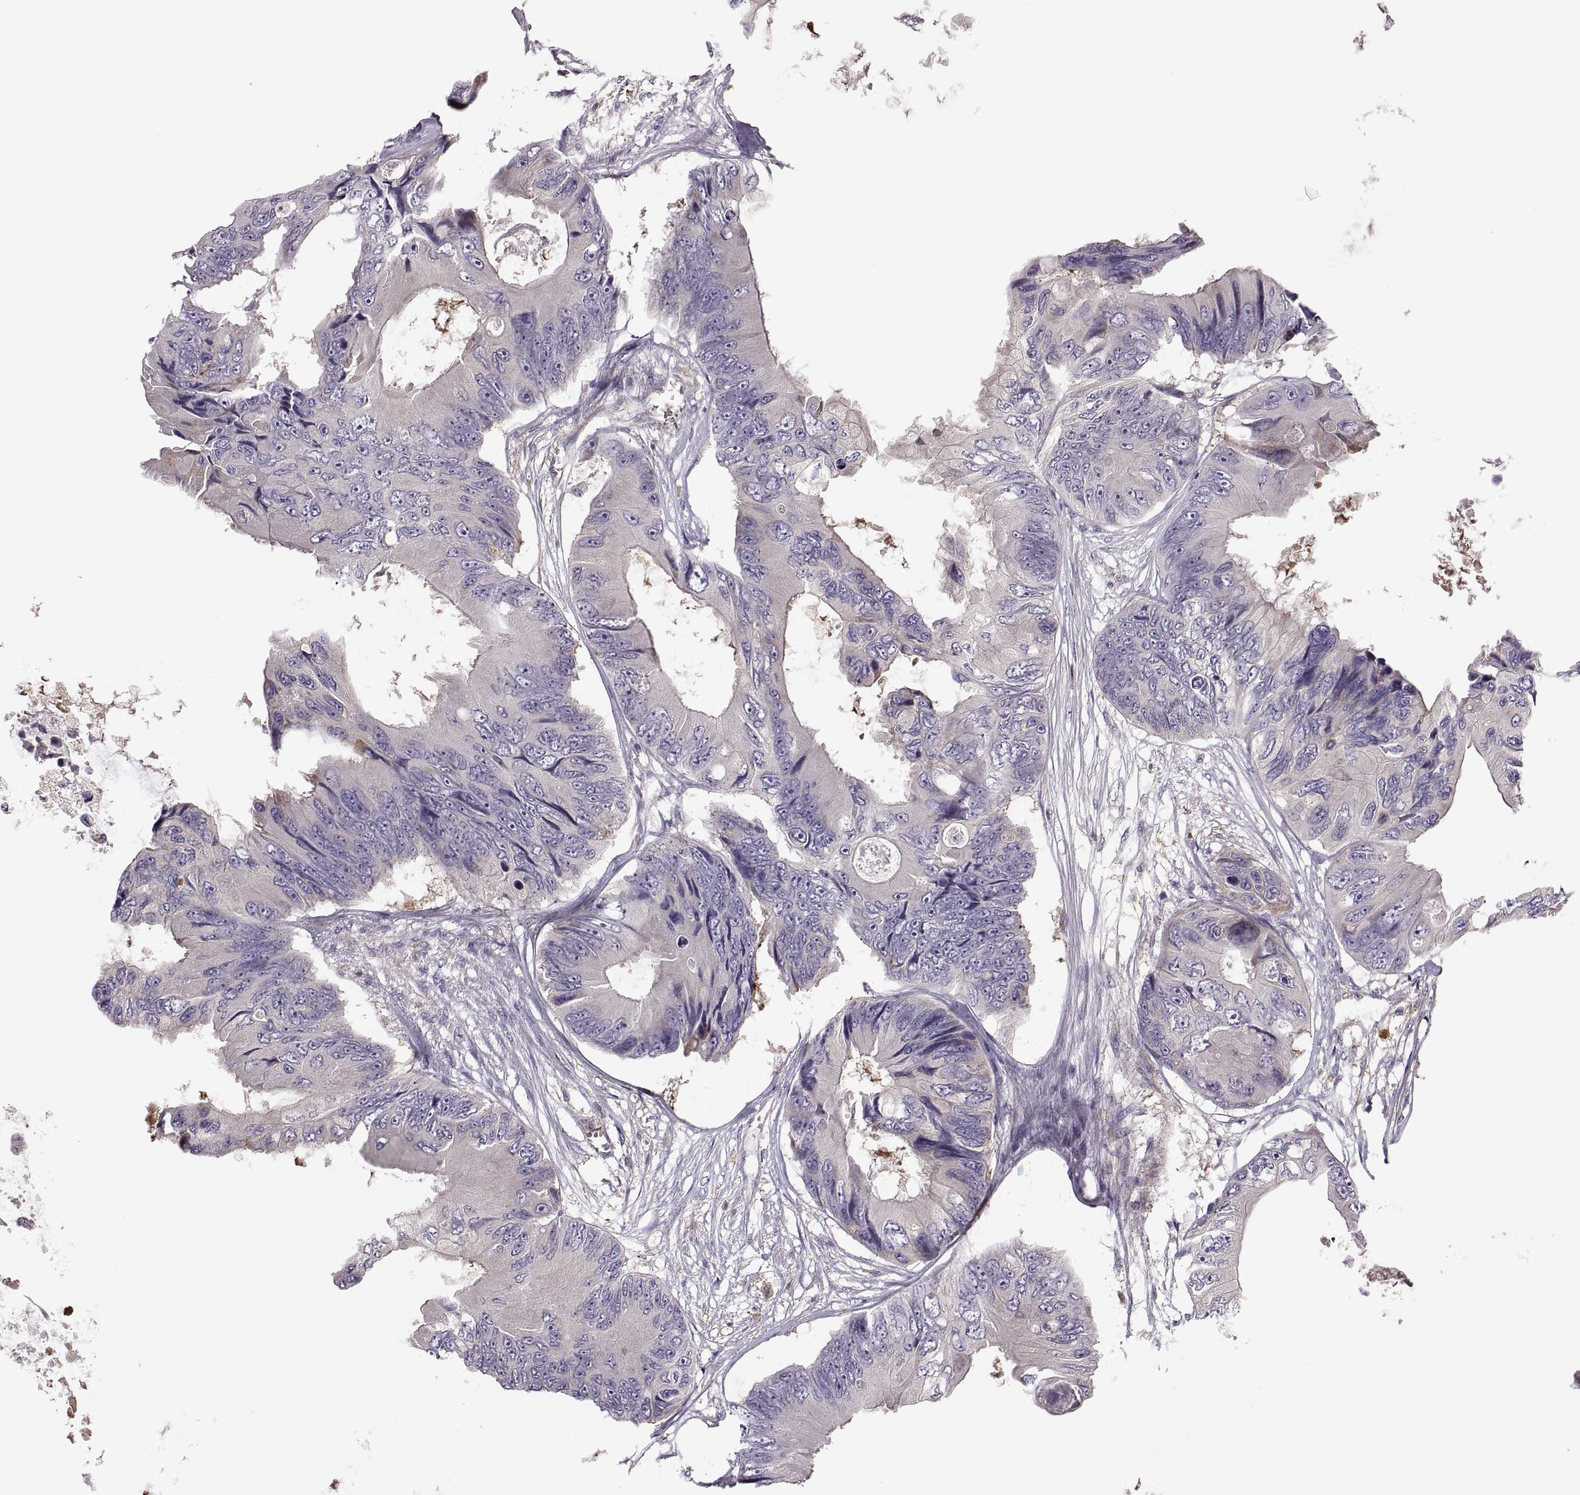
{"staining": {"intensity": "negative", "quantity": "none", "location": "none"}, "tissue": "colorectal cancer", "cell_type": "Tumor cells", "image_type": "cancer", "snomed": [{"axis": "morphology", "description": "Adenocarcinoma, NOS"}, {"axis": "topography", "description": "Rectum"}], "caption": "A high-resolution photomicrograph shows immunohistochemistry staining of colorectal adenocarcinoma, which exhibits no significant positivity in tumor cells.", "gene": "SPATA32", "patient": {"sex": "male", "age": 63}}